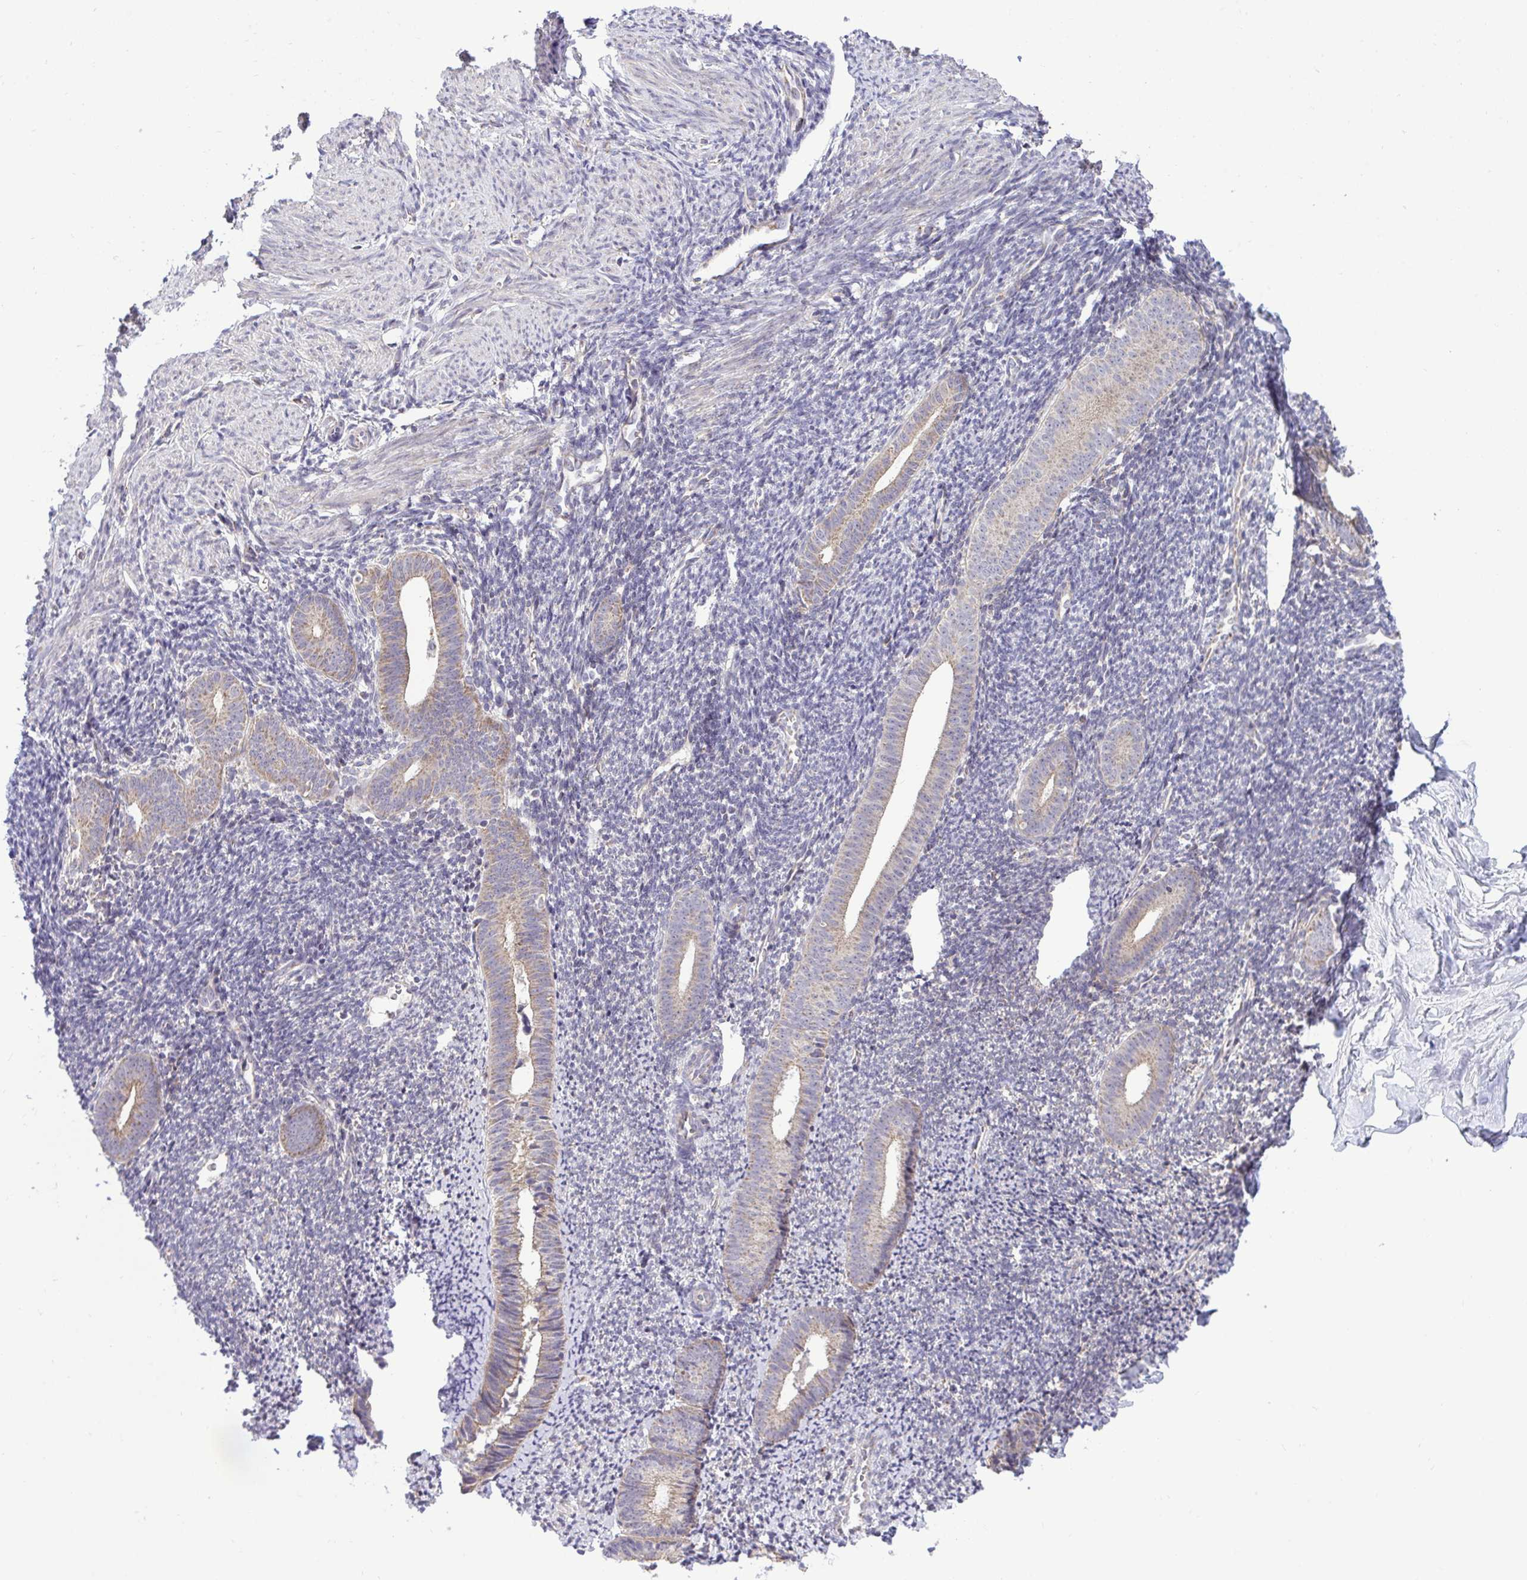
{"staining": {"intensity": "negative", "quantity": "none", "location": "none"}, "tissue": "endometrium", "cell_type": "Cells in endometrial stroma", "image_type": "normal", "snomed": [{"axis": "morphology", "description": "Normal tissue, NOS"}, {"axis": "topography", "description": "Endometrium"}], "caption": "The photomicrograph demonstrates no significant staining in cells in endometrial stroma of endometrium. The staining is performed using DAB (3,3'-diaminobenzidine) brown chromogen with nuclei counter-stained in using hematoxylin.", "gene": "XAF1", "patient": {"sex": "female", "age": 39}}